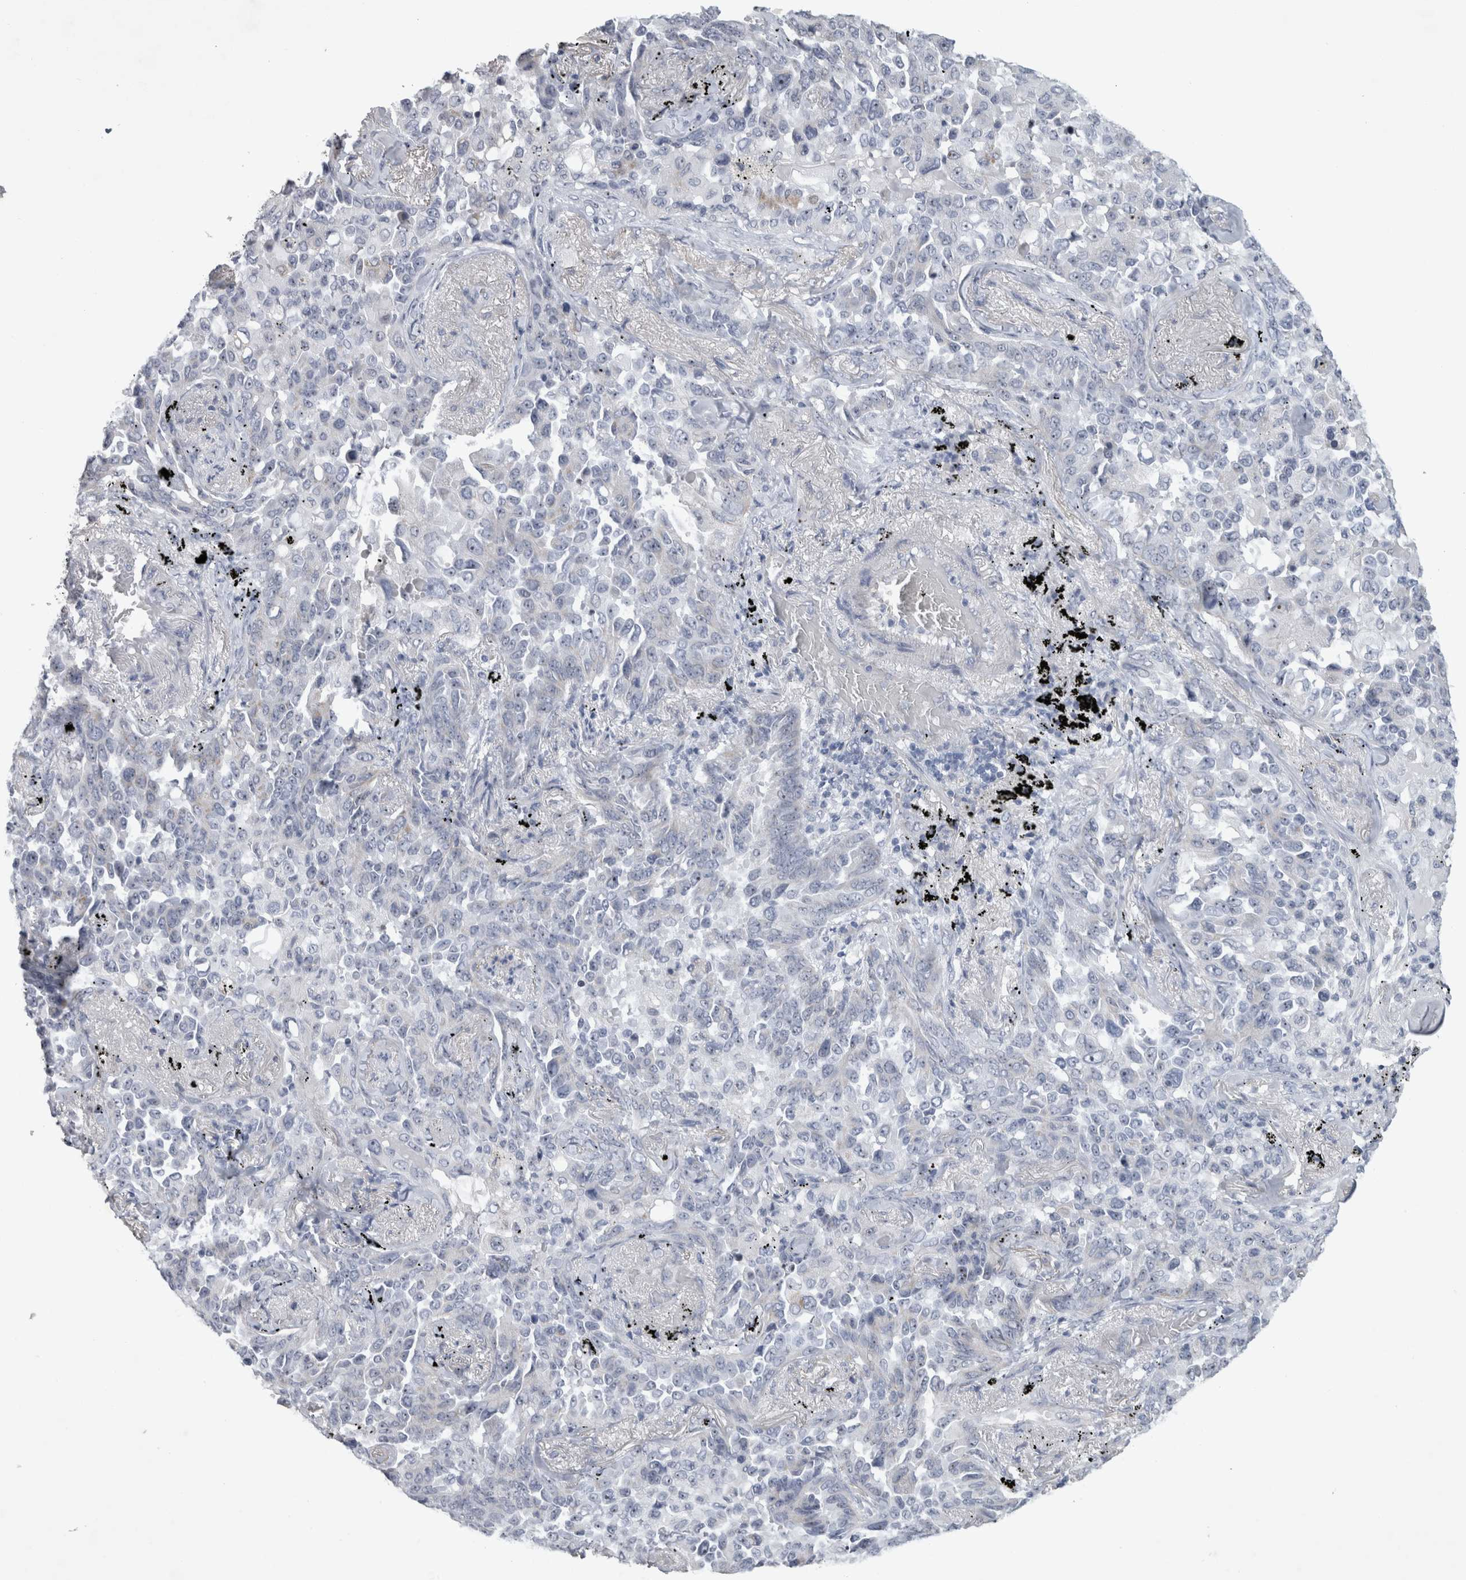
{"staining": {"intensity": "negative", "quantity": "none", "location": "none"}, "tissue": "lung cancer", "cell_type": "Tumor cells", "image_type": "cancer", "snomed": [{"axis": "morphology", "description": "Adenocarcinoma, NOS"}, {"axis": "topography", "description": "Lung"}], "caption": "Image shows no significant protein expression in tumor cells of lung cancer.", "gene": "FXYD7", "patient": {"sex": "female", "age": 67}}